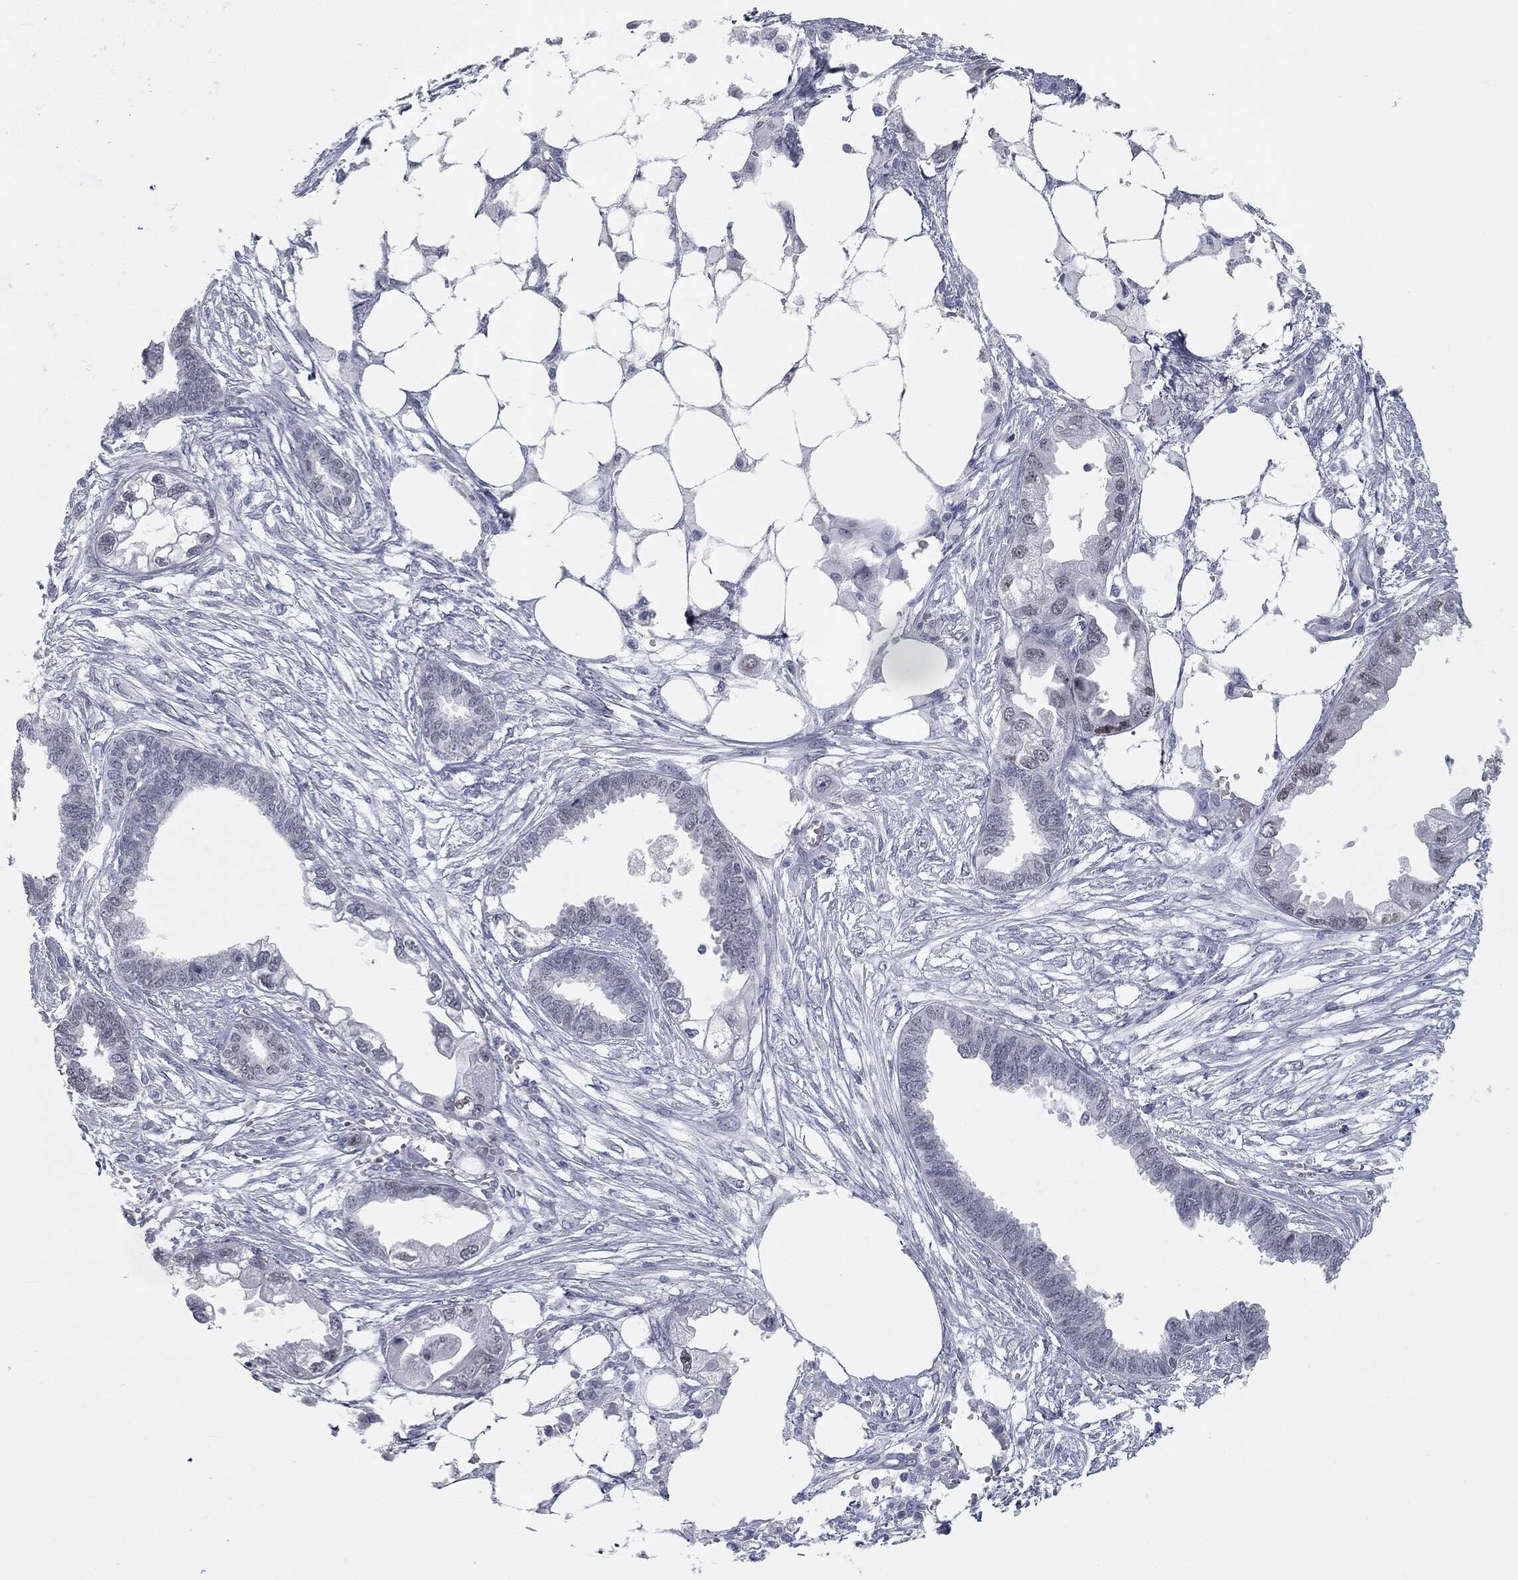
{"staining": {"intensity": "negative", "quantity": "none", "location": "none"}, "tissue": "endometrial cancer", "cell_type": "Tumor cells", "image_type": "cancer", "snomed": [{"axis": "morphology", "description": "Adenocarcinoma, NOS"}, {"axis": "morphology", "description": "Adenocarcinoma, metastatic, NOS"}, {"axis": "topography", "description": "Adipose tissue"}, {"axis": "topography", "description": "Endometrium"}], "caption": "Immunohistochemical staining of endometrial metastatic adenocarcinoma reveals no significant expression in tumor cells.", "gene": "PRAME", "patient": {"sex": "female", "age": 67}}